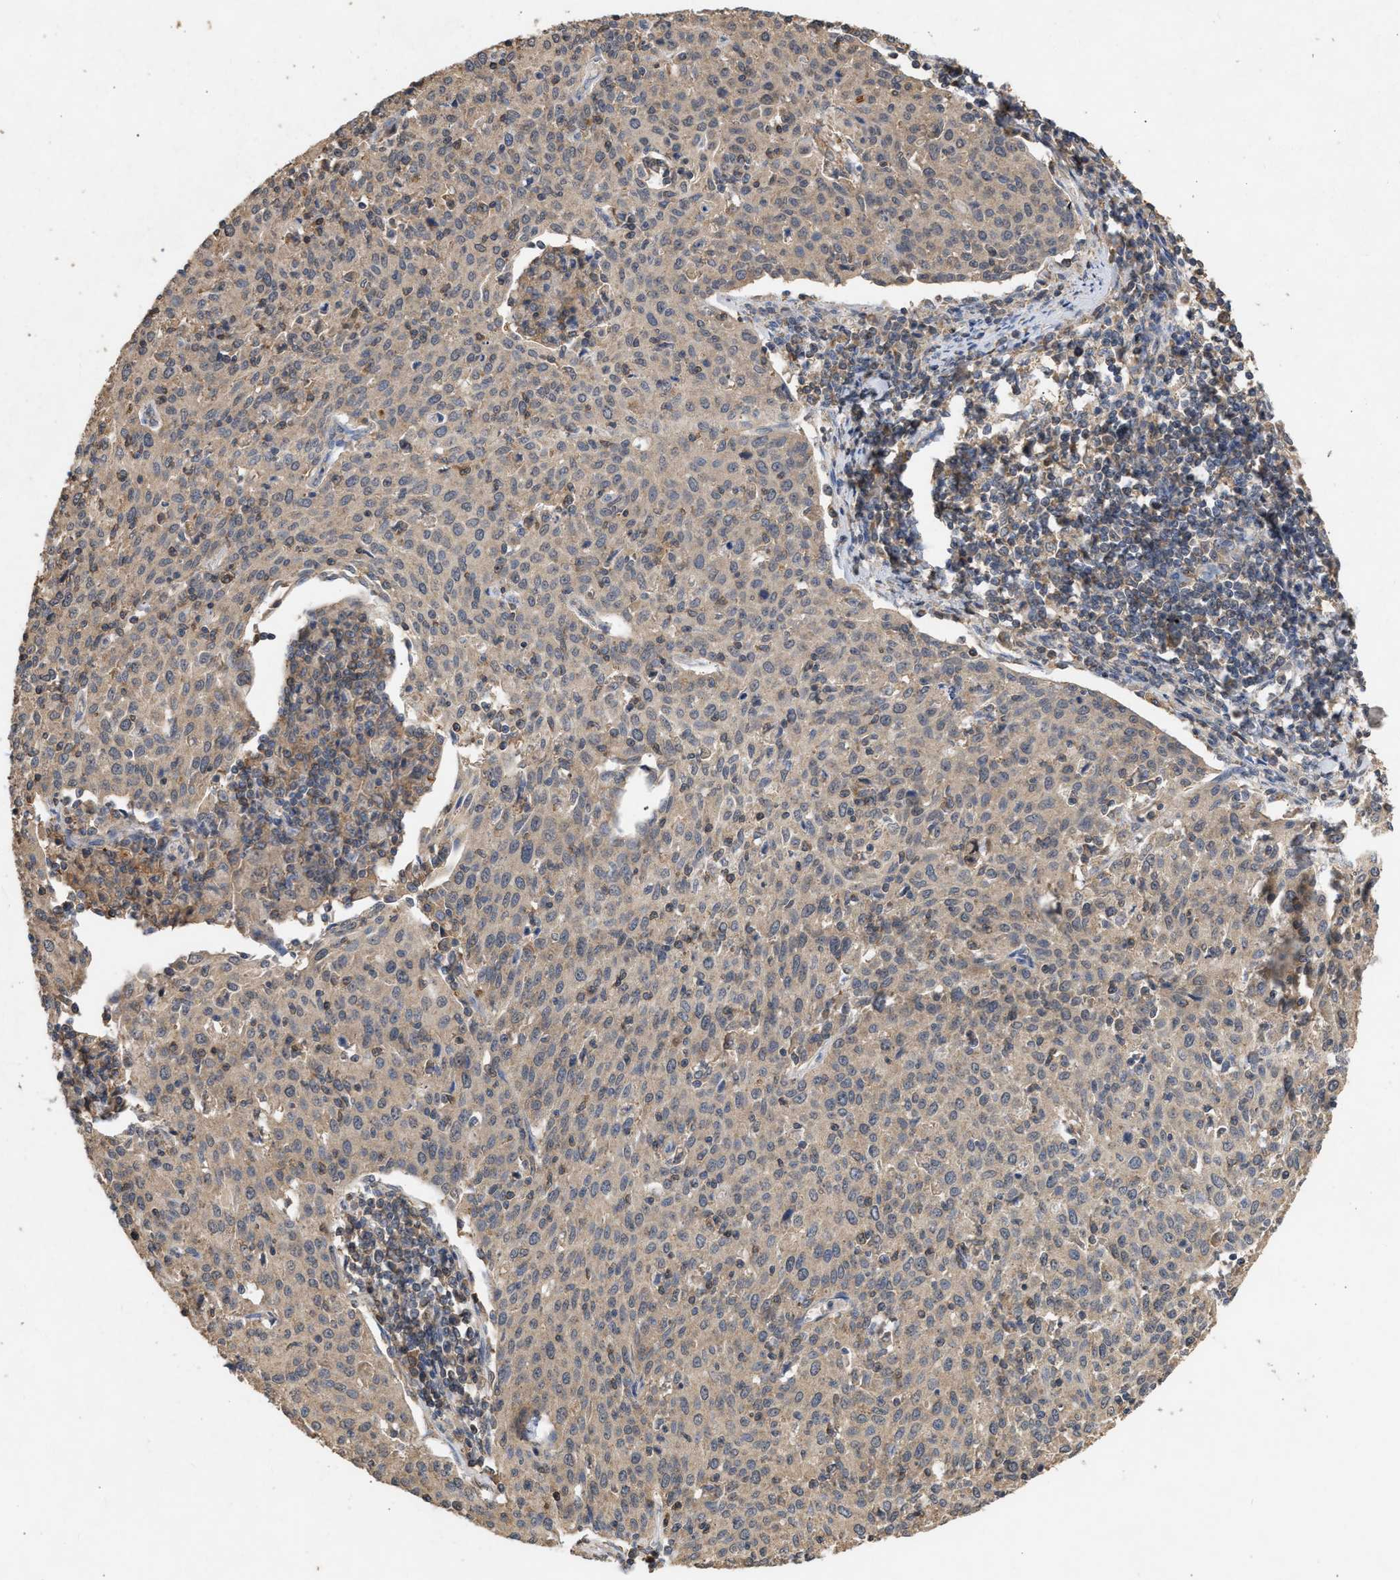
{"staining": {"intensity": "moderate", "quantity": "25%-75%", "location": "cytoplasmic/membranous"}, "tissue": "cervical cancer", "cell_type": "Tumor cells", "image_type": "cancer", "snomed": [{"axis": "morphology", "description": "Squamous cell carcinoma, NOS"}, {"axis": "topography", "description": "Cervix"}], "caption": "Protein staining demonstrates moderate cytoplasmic/membranous expression in about 25%-75% of tumor cells in cervical squamous cell carcinoma. The staining was performed using DAB, with brown indicating positive protein expression. Nuclei are stained blue with hematoxylin.", "gene": "FITM1", "patient": {"sex": "female", "age": 38}}